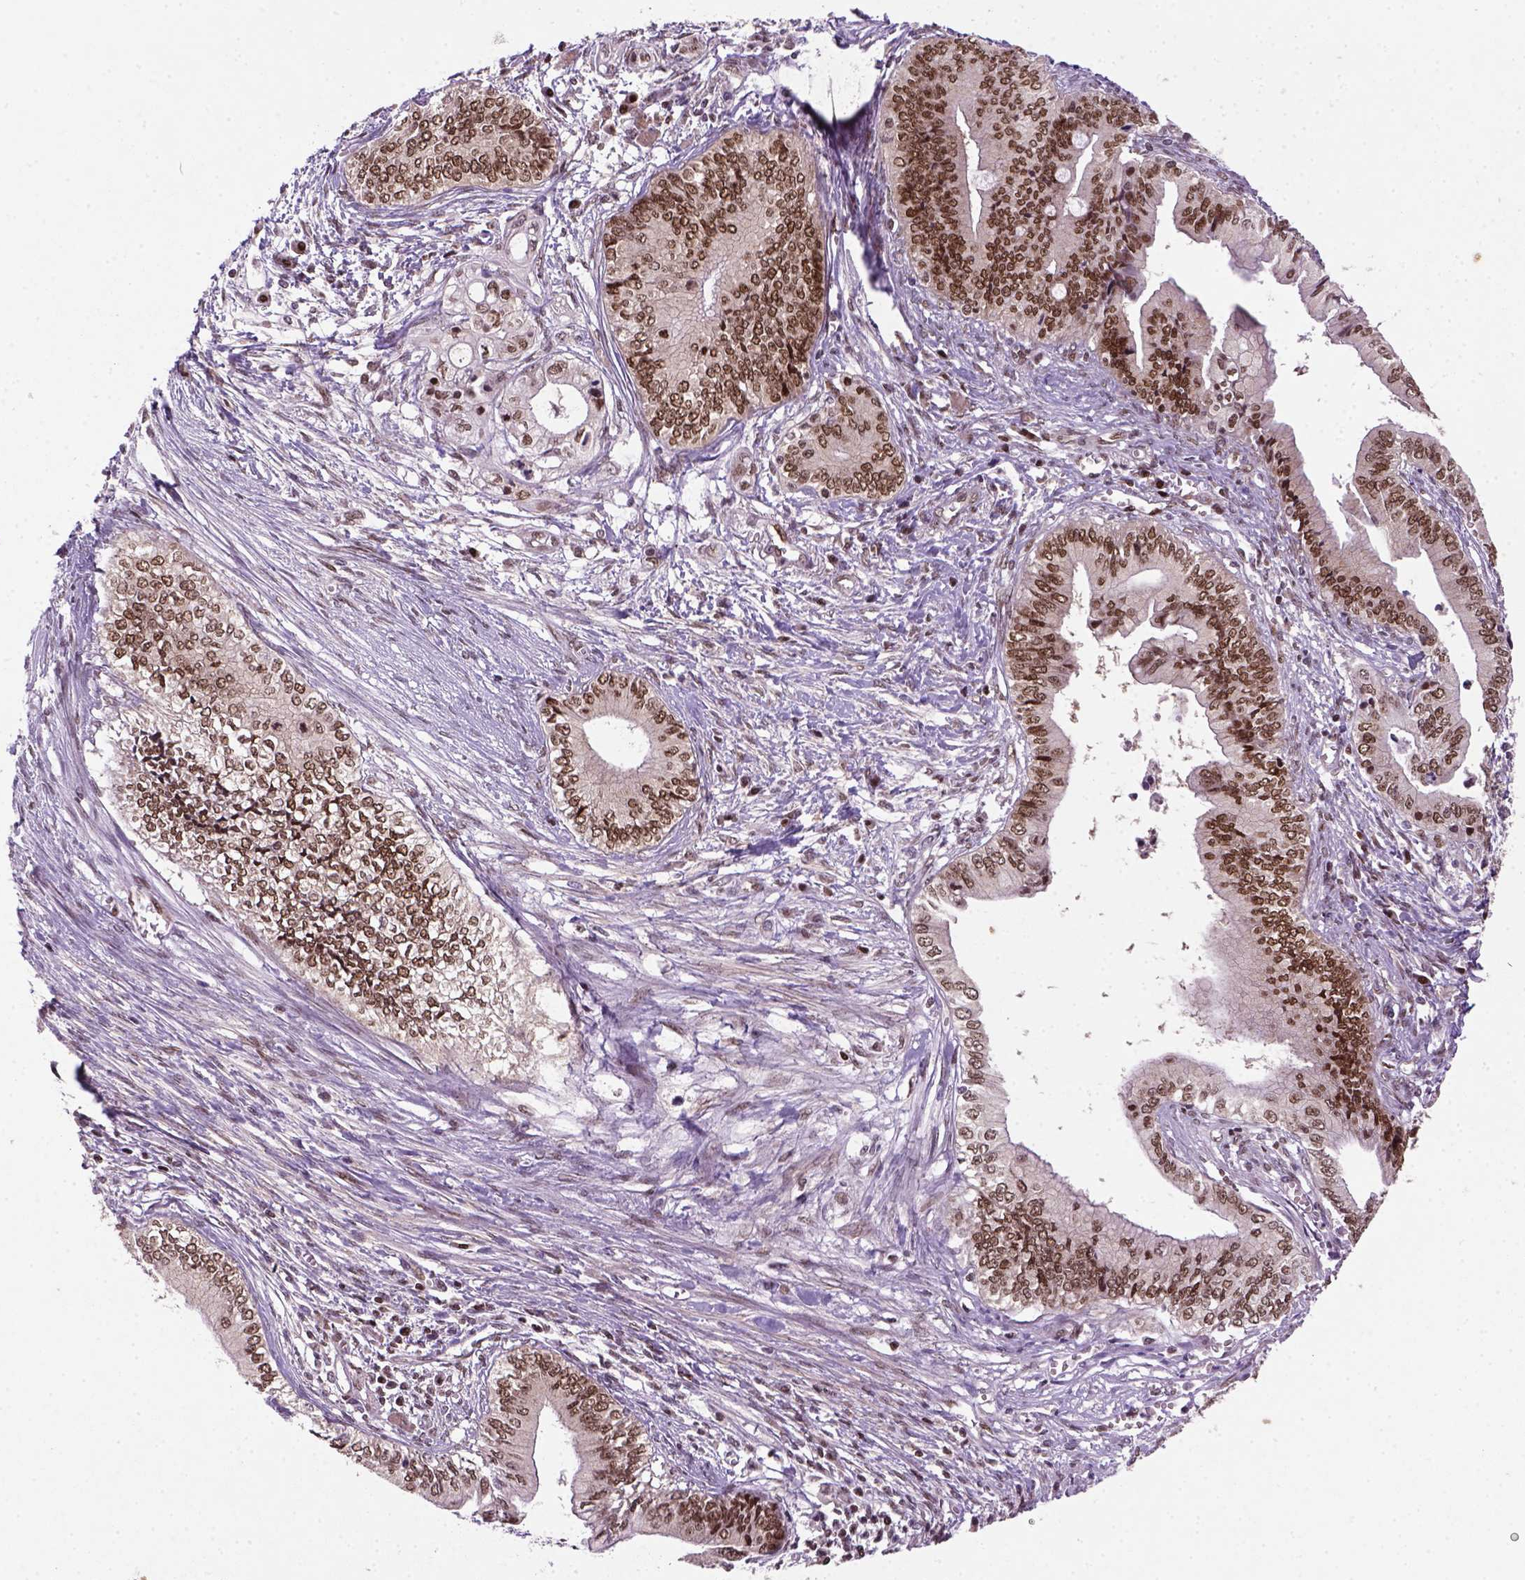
{"staining": {"intensity": "moderate", "quantity": "25%-75%", "location": "nuclear"}, "tissue": "pancreatic cancer", "cell_type": "Tumor cells", "image_type": "cancer", "snomed": [{"axis": "morphology", "description": "Adenocarcinoma, NOS"}, {"axis": "topography", "description": "Pancreas"}], "caption": "IHC histopathology image of neoplastic tissue: pancreatic cancer (adenocarcinoma) stained using IHC displays medium levels of moderate protein expression localized specifically in the nuclear of tumor cells, appearing as a nuclear brown color.", "gene": "MGMT", "patient": {"sex": "female", "age": 61}}